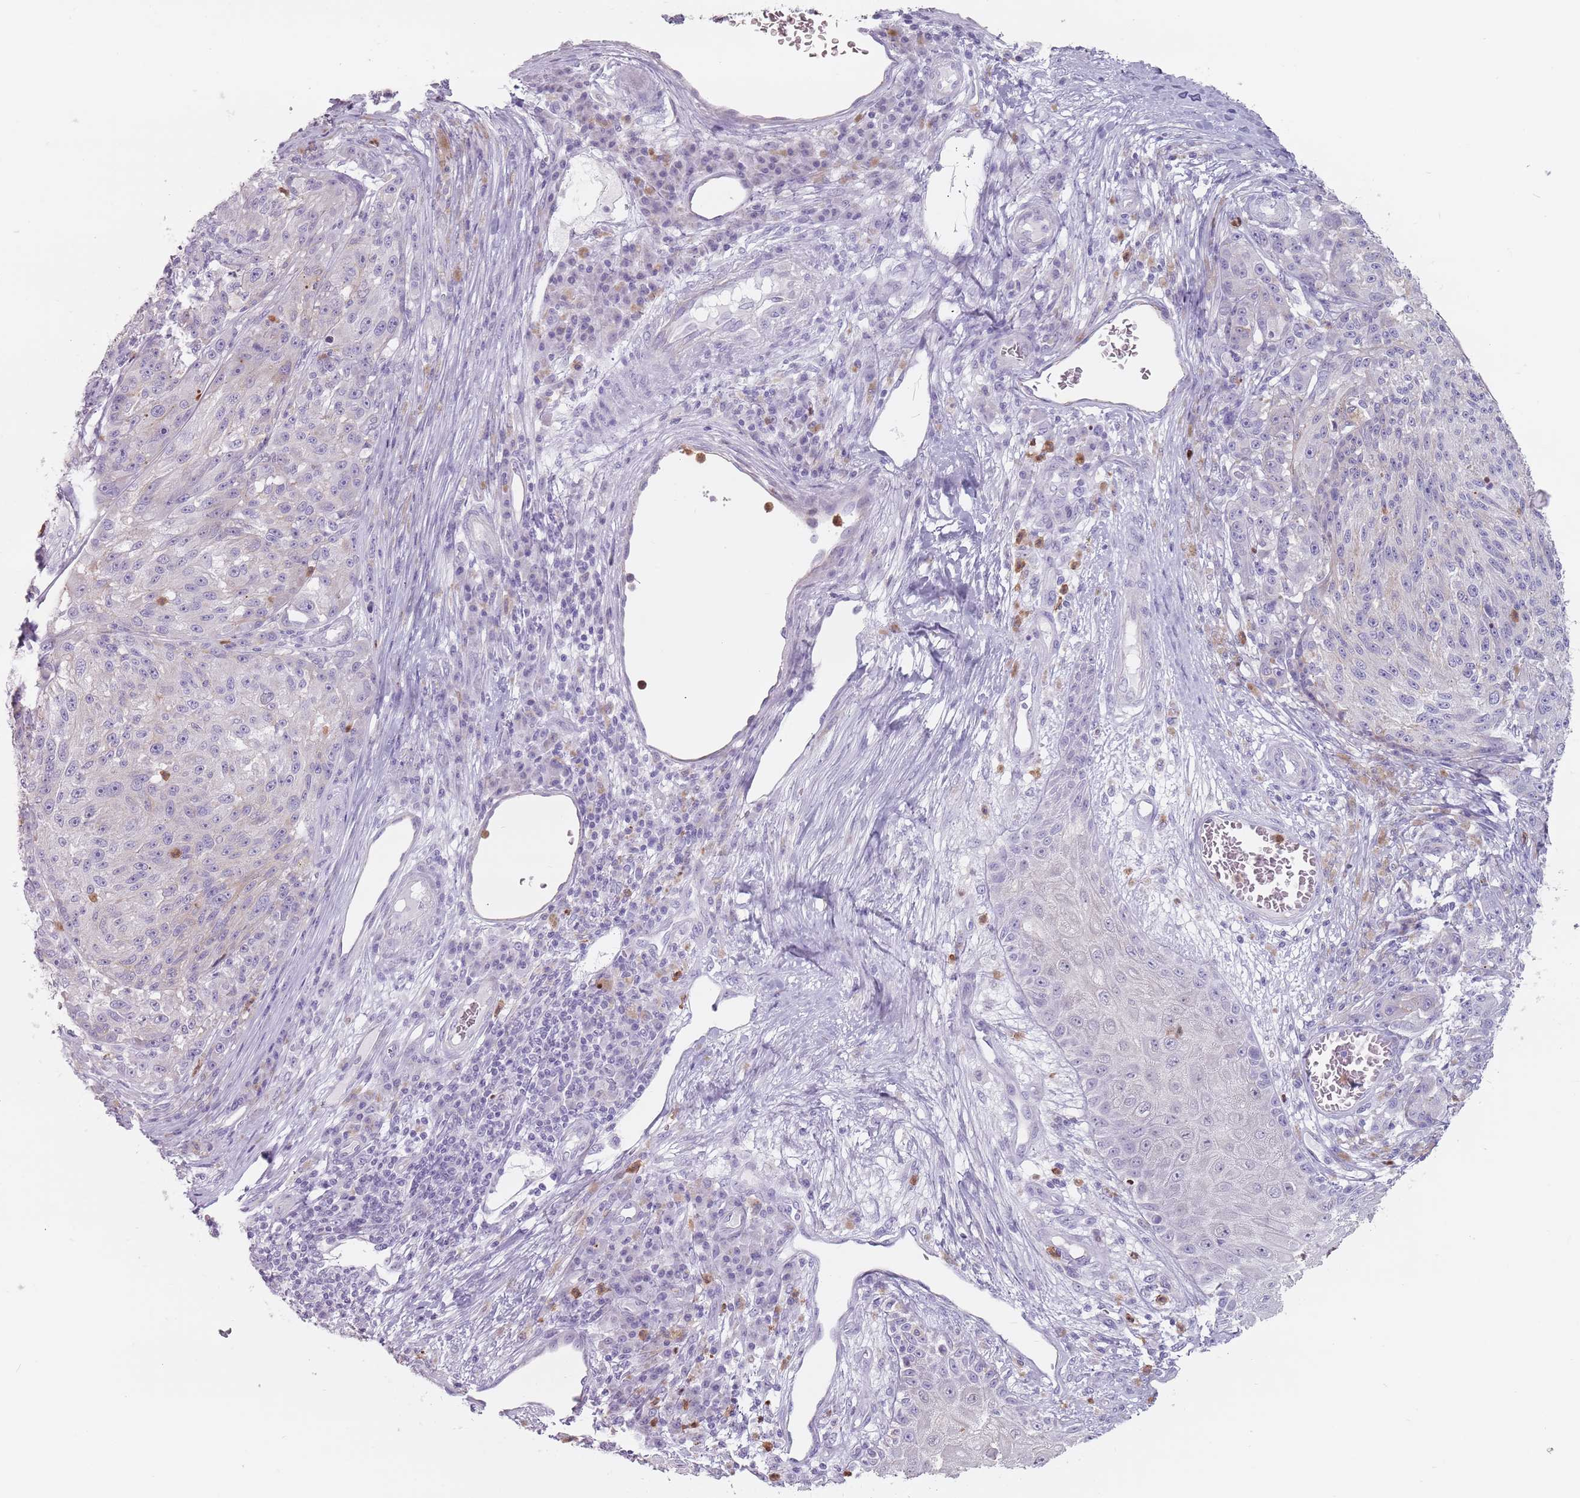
{"staining": {"intensity": "negative", "quantity": "none", "location": "none"}, "tissue": "melanoma", "cell_type": "Tumor cells", "image_type": "cancer", "snomed": [{"axis": "morphology", "description": "Malignant melanoma, NOS"}, {"axis": "topography", "description": "Skin"}], "caption": "High magnification brightfield microscopy of melanoma stained with DAB (brown) and counterstained with hematoxylin (blue): tumor cells show no significant positivity.", "gene": "ZNF584", "patient": {"sex": "male", "age": 53}}